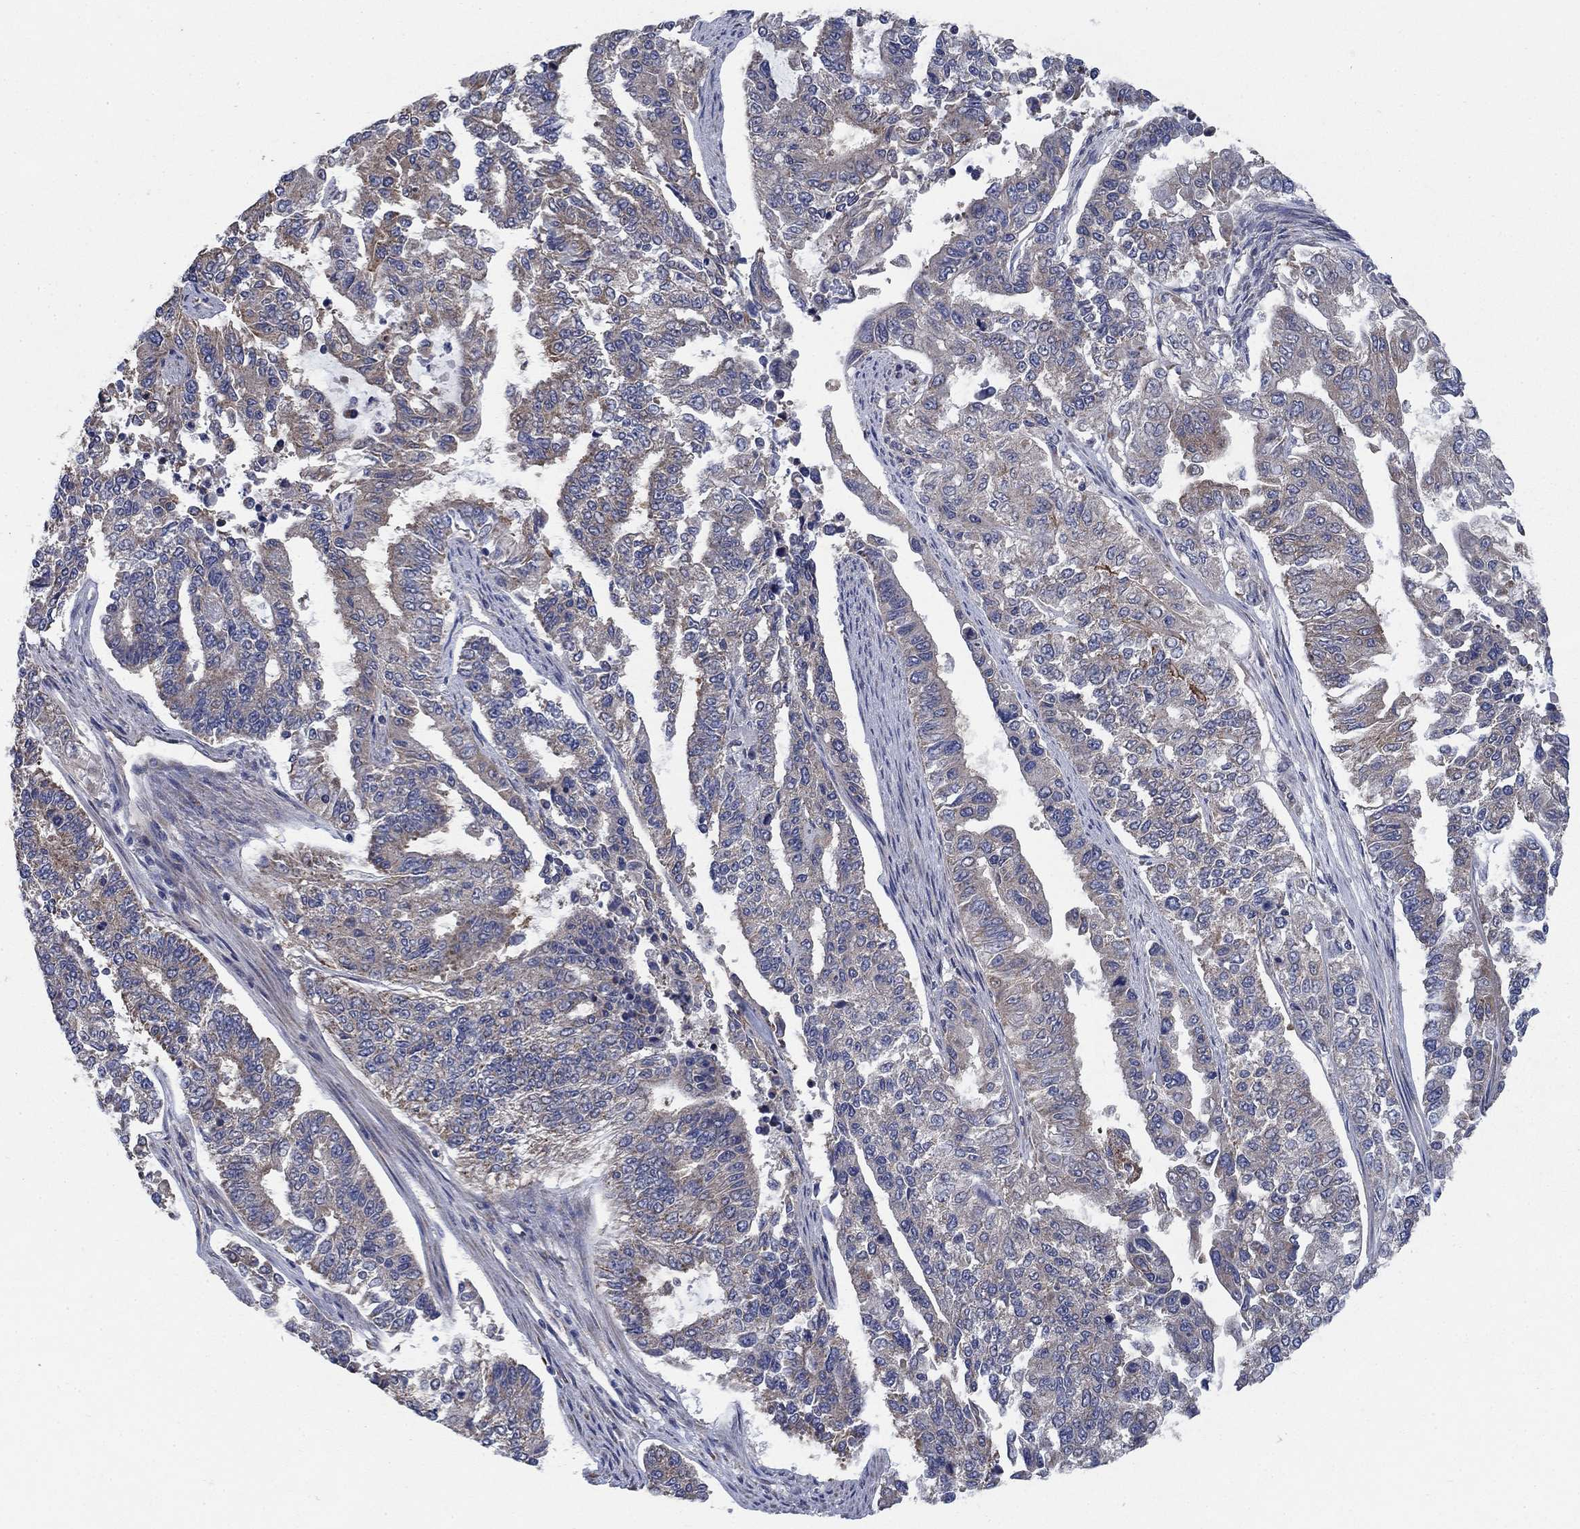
{"staining": {"intensity": "weak", "quantity": "25%-75%", "location": "cytoplasmic/membranous"}, "tissue": "endometrial cancer", "cell_type": "Tumor cells", "image_type": "cancer", "snomed": [{"axis": "morphology", "description": "Adenocarcinoma, NOS"}, {"axis": "topography", "description": "Uterus"}], "caption": "Immunohistochemistry (IHC) (DAB (3,3'-diaminobenzidine)) staining of human endometrial cancer (adenocarcinoma) reveals weak cytoplasmic/membranous protein expression in approximately 25%-75% of tumor cells. The staining was performed using DAB (3,3'-diaminobenzidine), with brown indicating positive protein expression. Nuclei are stained blue with hematoxylin.", "gene": "NME7", "patient": {"sex": "female", "age": 59}}